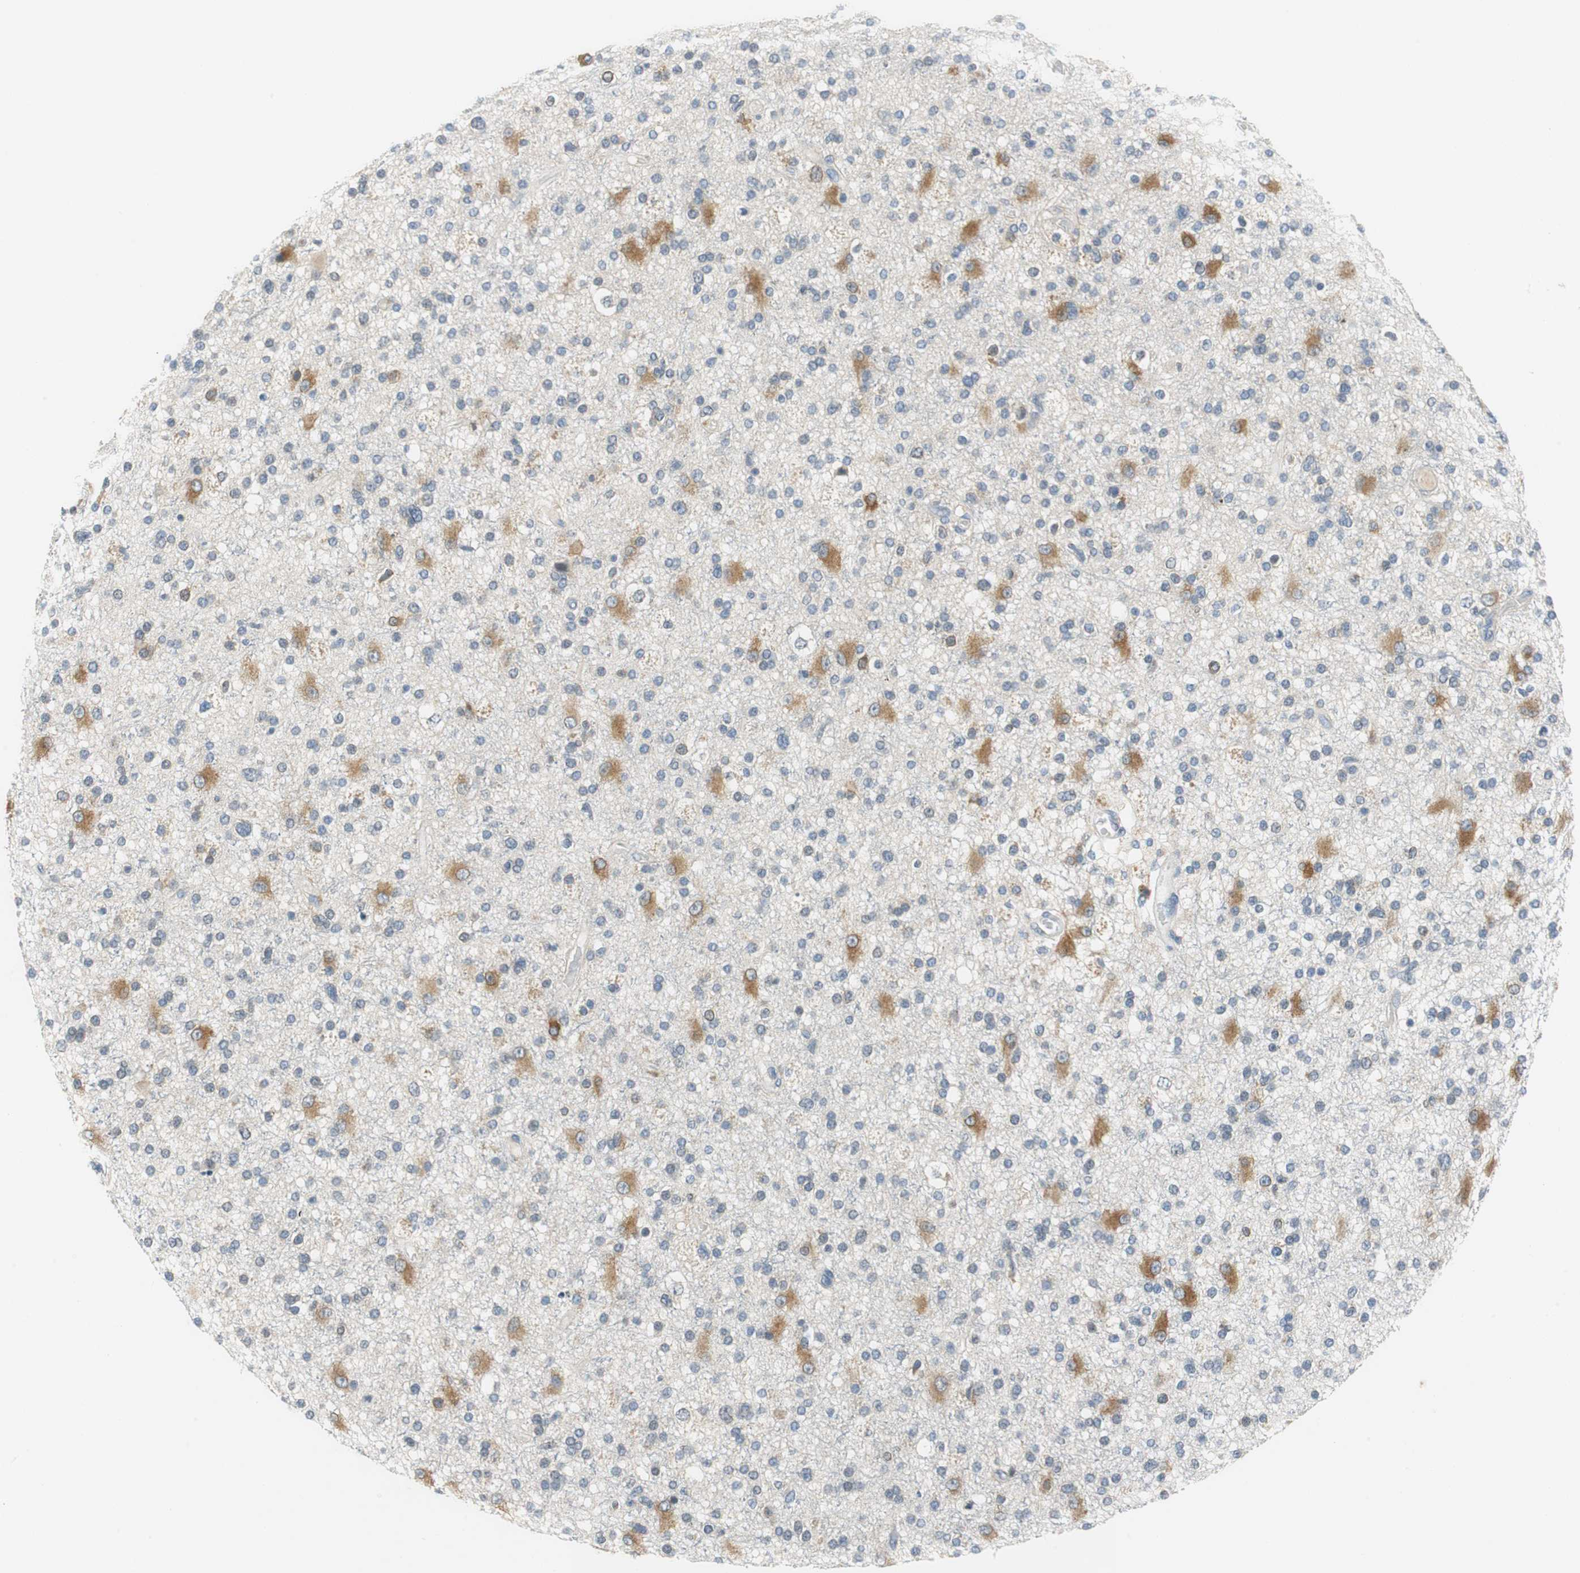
{"staining": {"intensity": "strong", "quantity": "<25%", "location": "cytoplasmic/membranous"}, "tissue": "glioma", "cell_type": "Tumor cells", "image_type": "cancer", "snomed": [{"axis": "morphology", "description": "Glioma, malignant, High grade"}, {"axis": "topography", "description": "Brain"}], "caption": "Human glioma stained with a protein marker demonstrates strong staining in tumor cells.", "gene": "FADS2", "patient": {"sex": "male", "age": 33}}